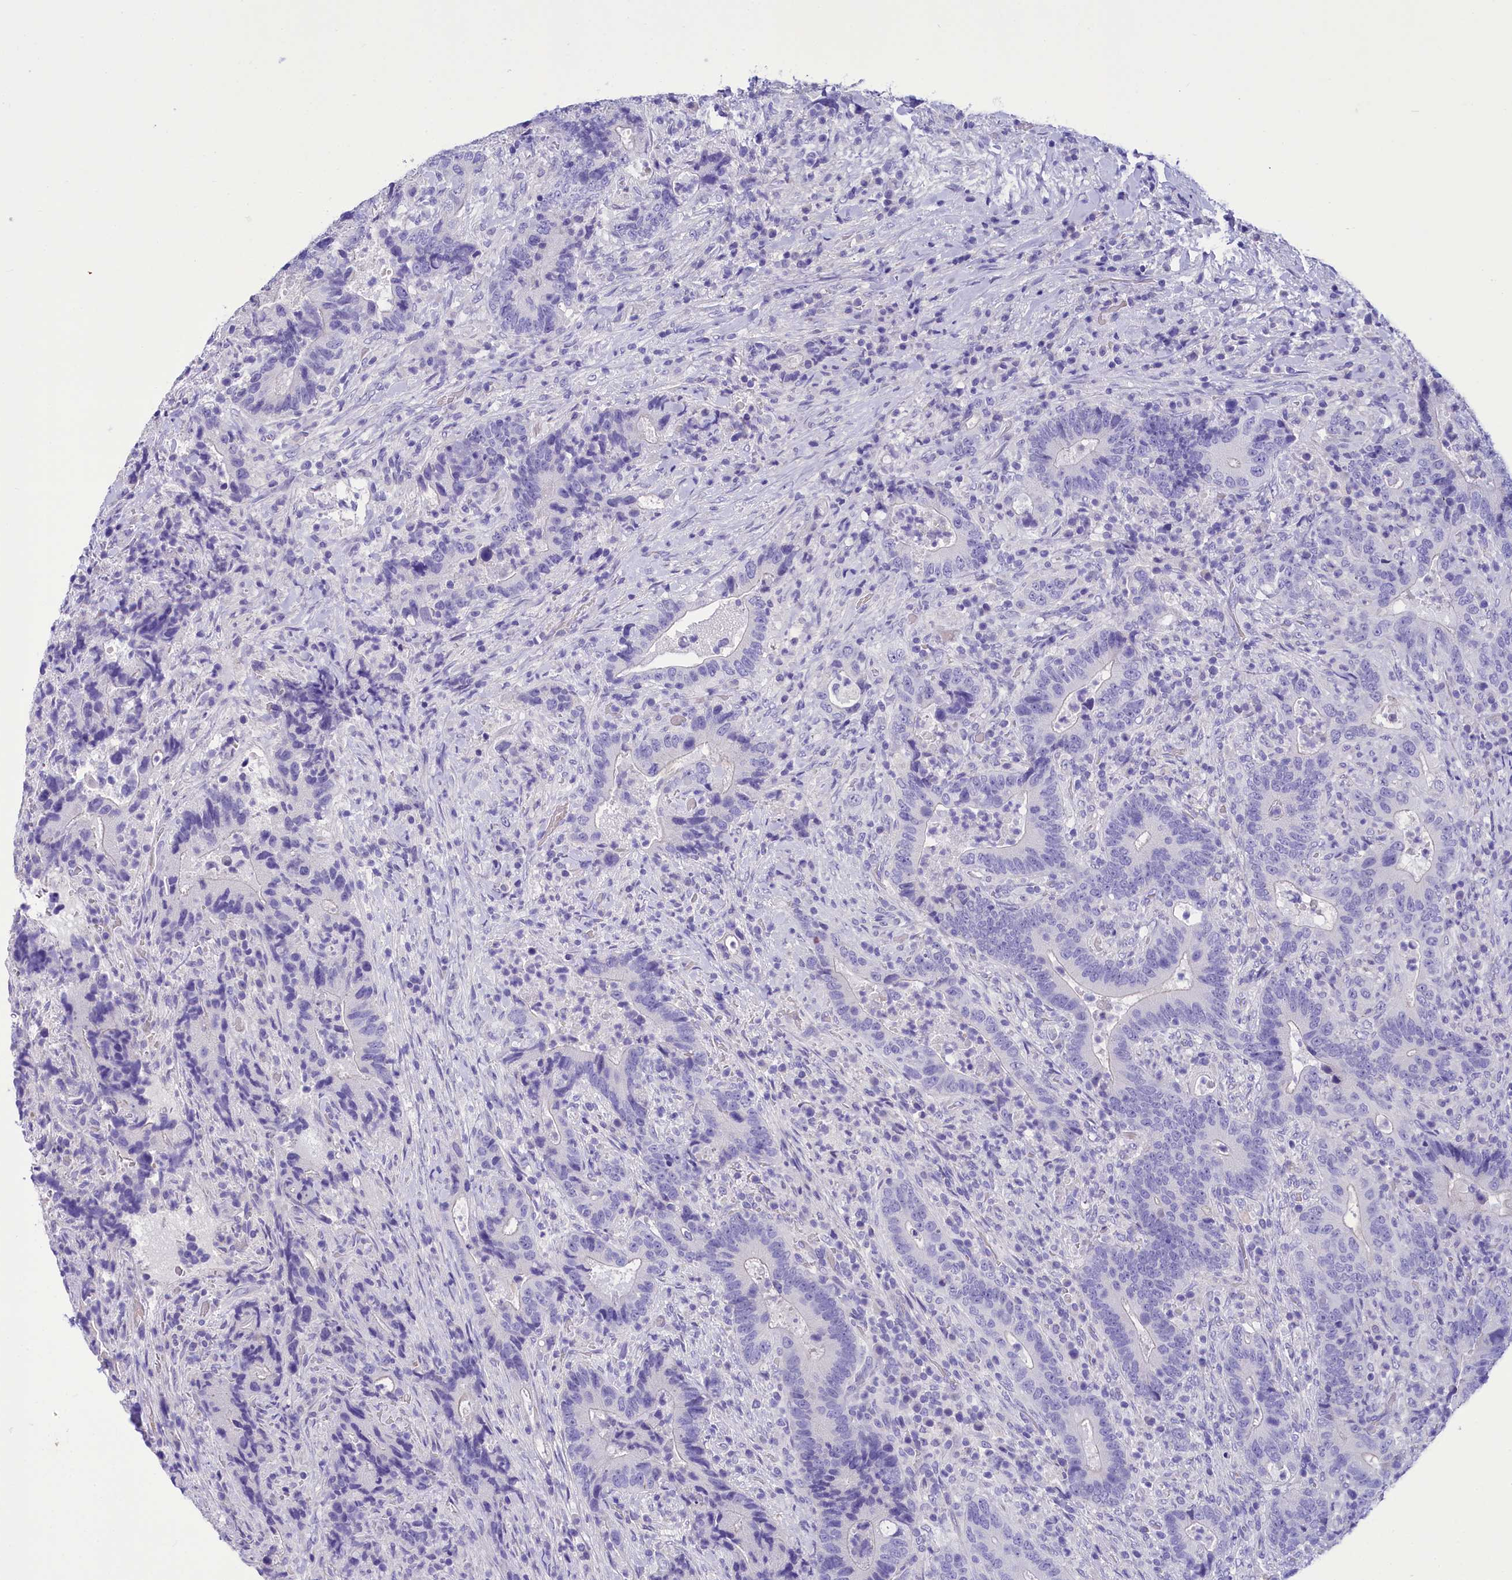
{"staining": {"intensity": "negative", "quantity": "none", "location": "none"}, "tissue": "colorectal cancer", "cell_type": "Tumor cells", "image_type": "cancer", "snomed": [{"axis": "morphology", "description": "Adenocarcinoma, NOS"}, {"axis": "topography", "description": "Colon"}], "caption": "Tumor cells show no significant expression in adenocarcinoma (colorectal). Brightfield microscopy of immunohistochemistry (IHC) stained with DAB (3,3'-diaminobenzidine) (brown) and hematoxylin (blue), captured at high magnification.", "gene": "TTC36", "patient": {"sex": "female", "age": 75}}